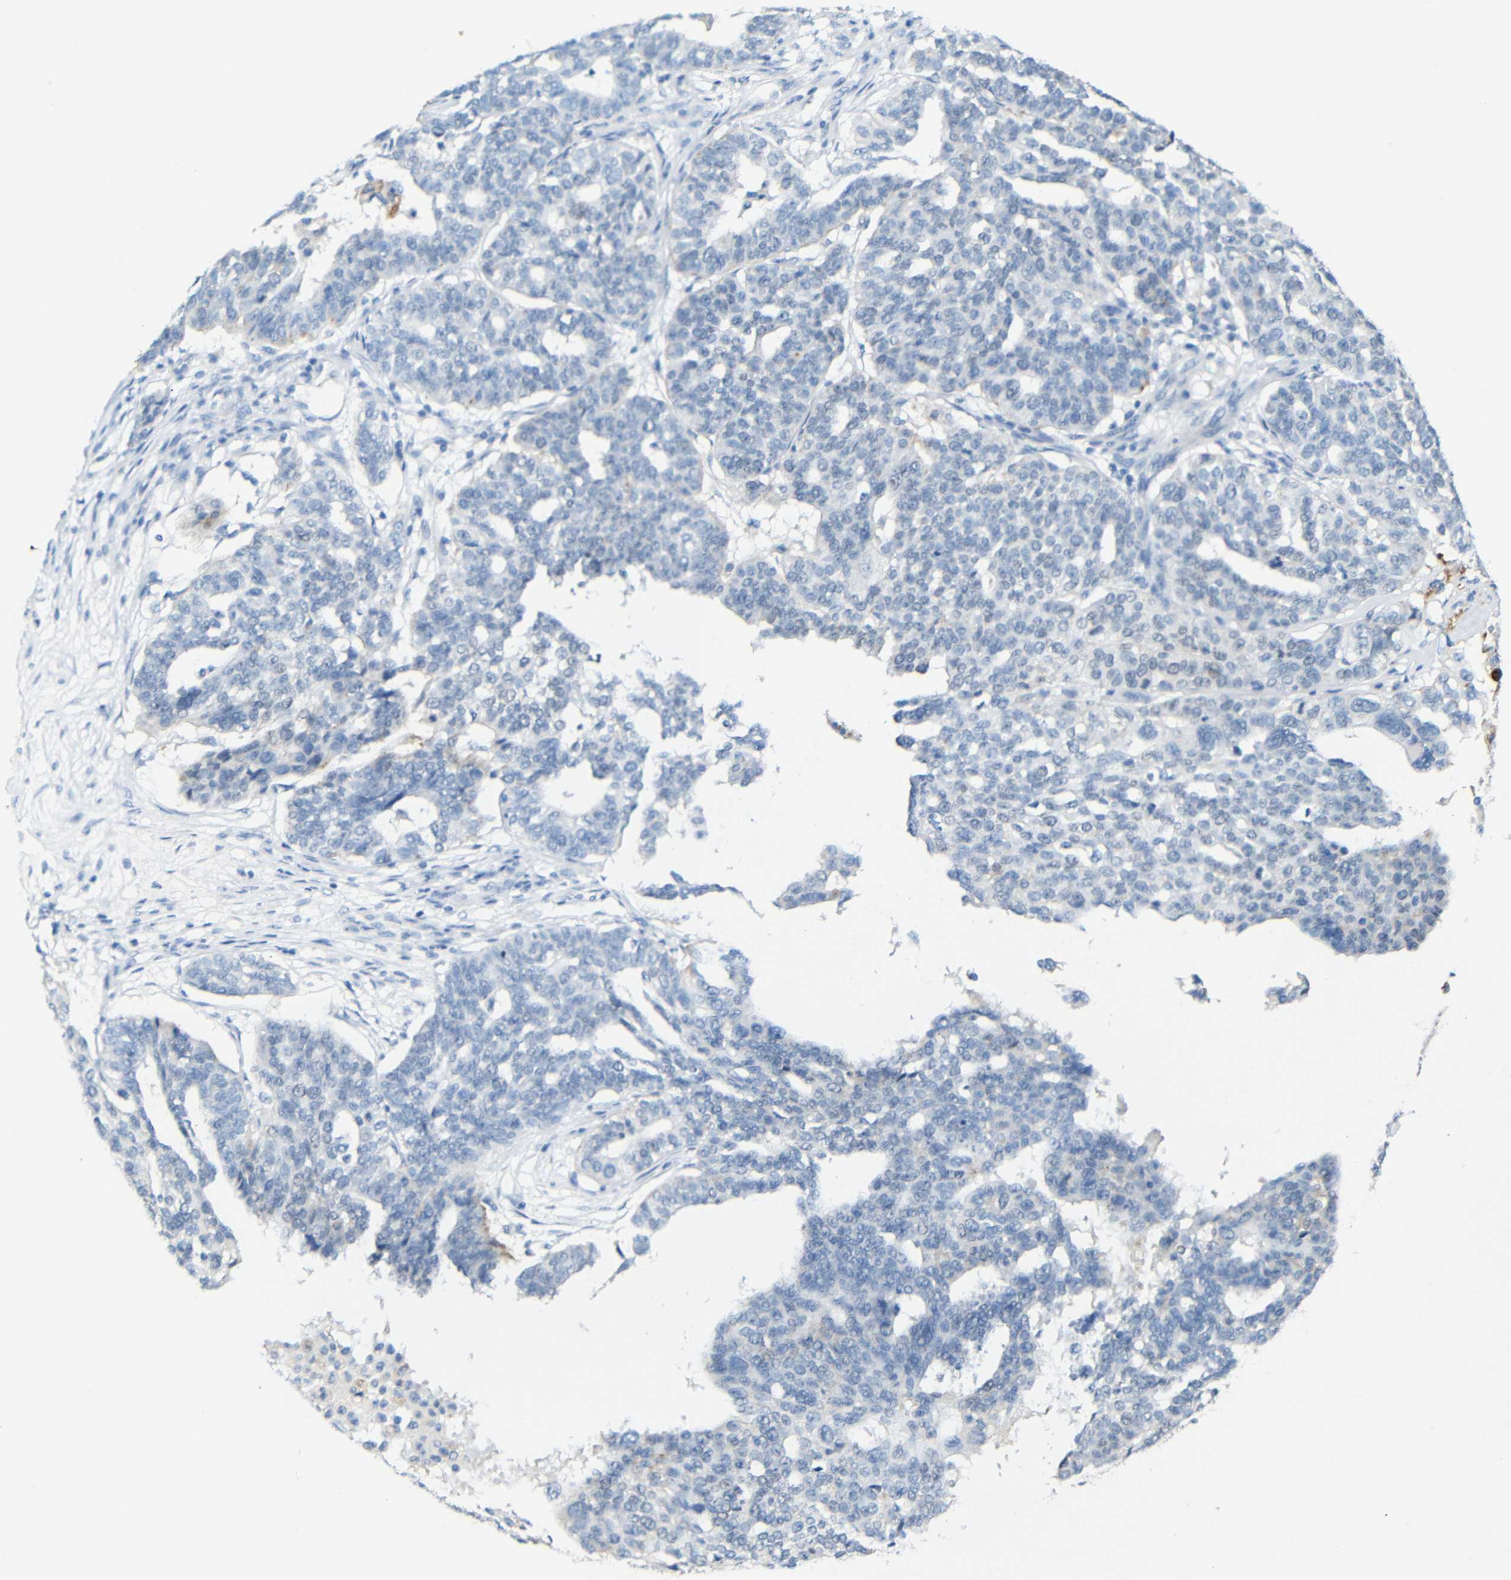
{"staining": {"intensity": "negative", "quantity": "none", "location": "none"}, "tissue": "ovarian cancer", "cell_type": "Tumor cells", "image_type": "cancer", "snomed": [{"axis": "morphology", "description": "Cystadenocarcinoma, serous, NOS"}, {"axis": "topography", "description": "Ovary"}], "caption": "DAB immunohistochemical staining of human ovarian serous cystadenocarcinoma displays no significant staining in tumor cells.", "gene": "FCRL1", "patient": {"sex": "female", "age": 59}}